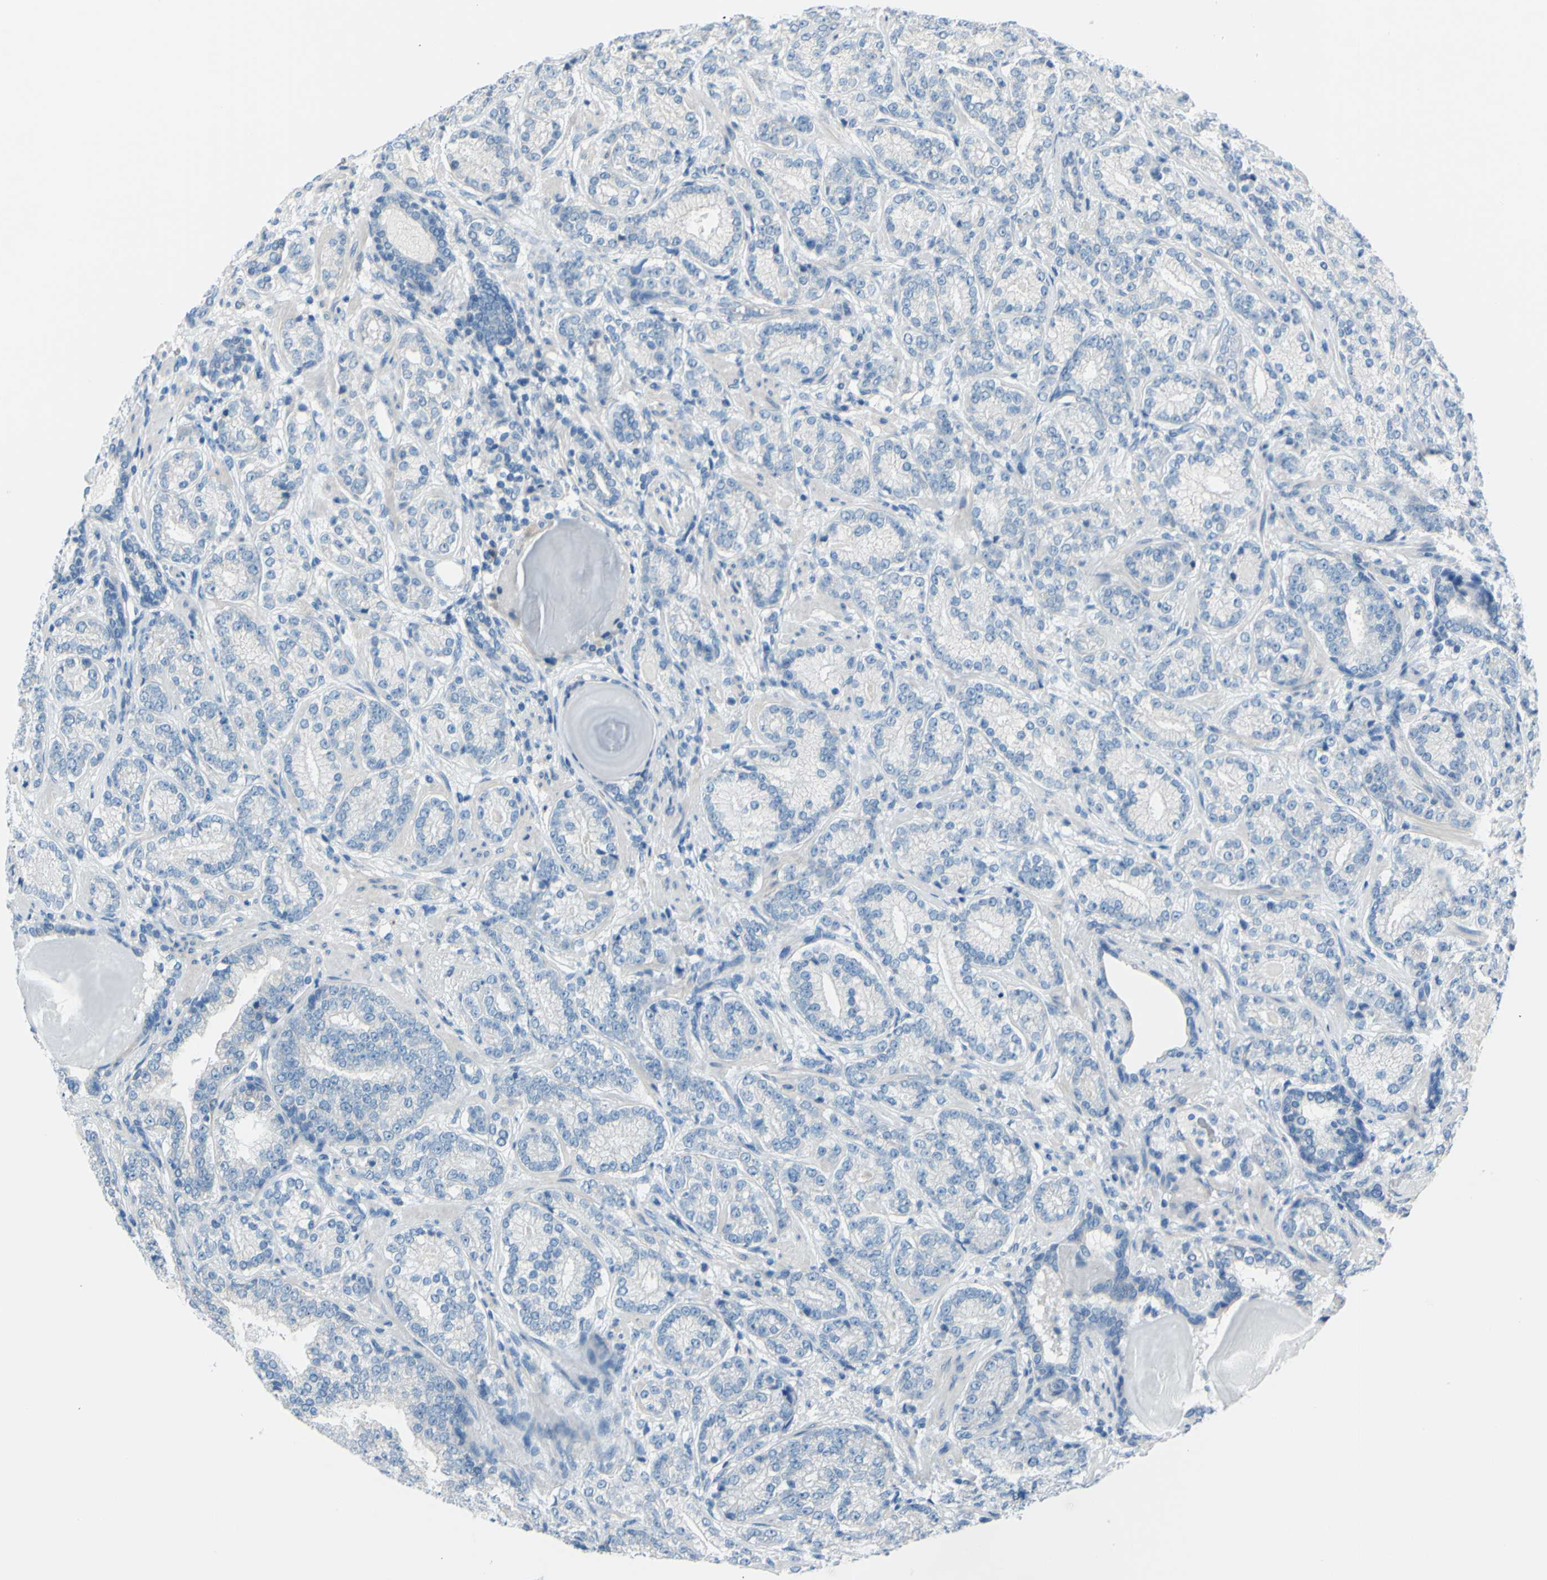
{"staining": {"intensity": "negative", "quantity": "none", "location": "none"}, "tissue": "prostate cancer", "cell_type": "Tumor cells", "image_type": "cancer", "snomed": [{"axis": "morphology", "description": "Adenocarcinoma, High grade"}, {"axis": "topography", "description": "Prostate"}], "caption": "Immunohistochemical staining of human prostate cancer (high-grade adenocarcinoma) reveals no significant positivity in tumor cells. (Brightfield microscopy of DAB IHC at high magnification).", "gene": "SLC1A2", "patient": {"sex": "male", "age": 61}}